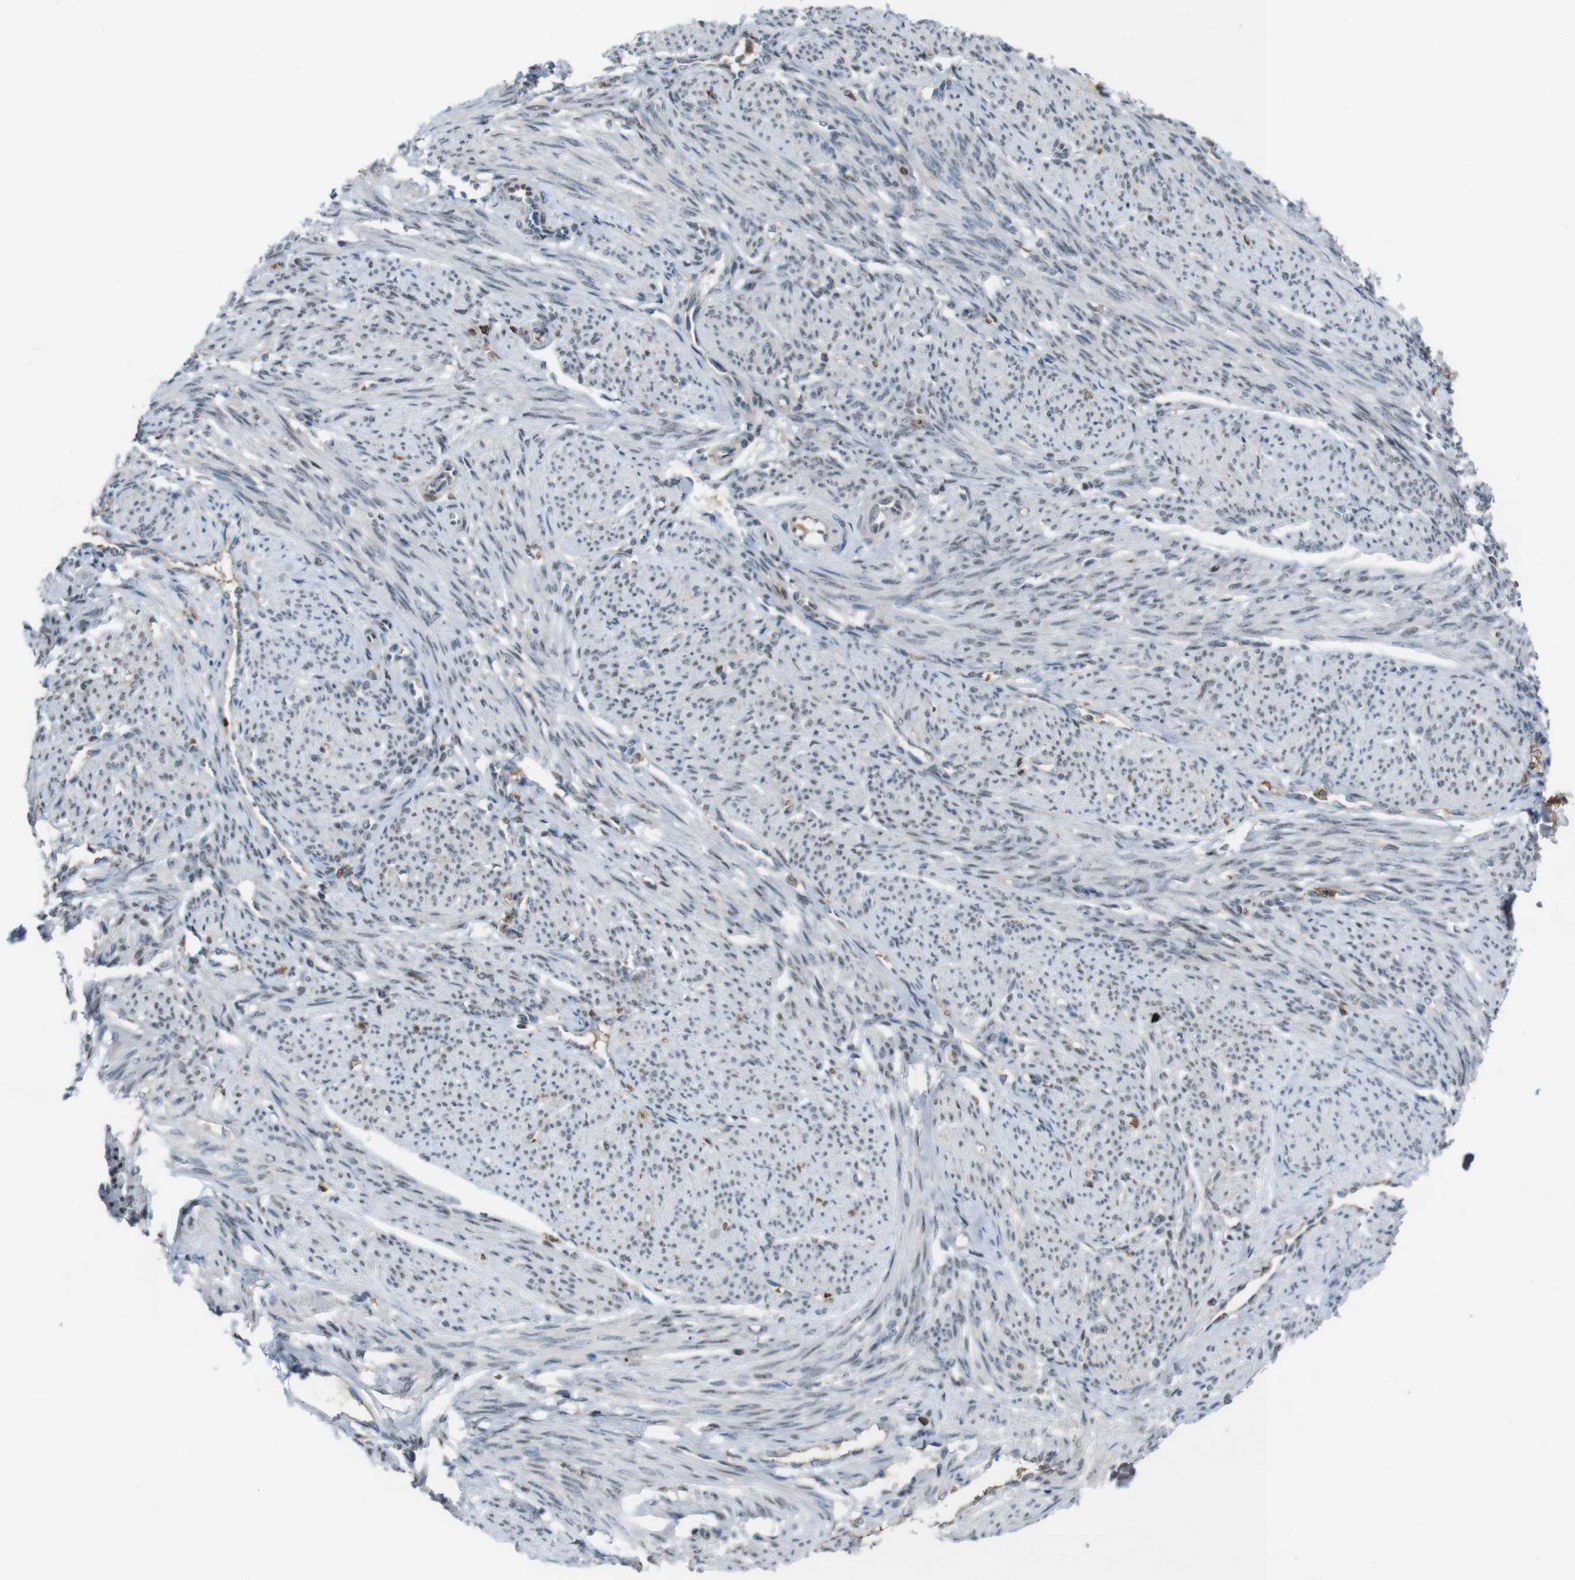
{"staining": {"intensity": "negative", "quantity": "none", "location": "none"}, "tissue": "smooth muscle", "cell_type": "Smooth muscle cells", "image_type": "normal", "snomed": [{"axis": "morphology", "description": "Normal tissue, NOS"}, {"axis": "topography", "description": "Smooth muscle"}], "caption": "Smooth muscle cells are negative for protein expression in unremarkable human smooth muscle.", "gene": "SUB1", "patient": {"sex": "female", "age": 65}}